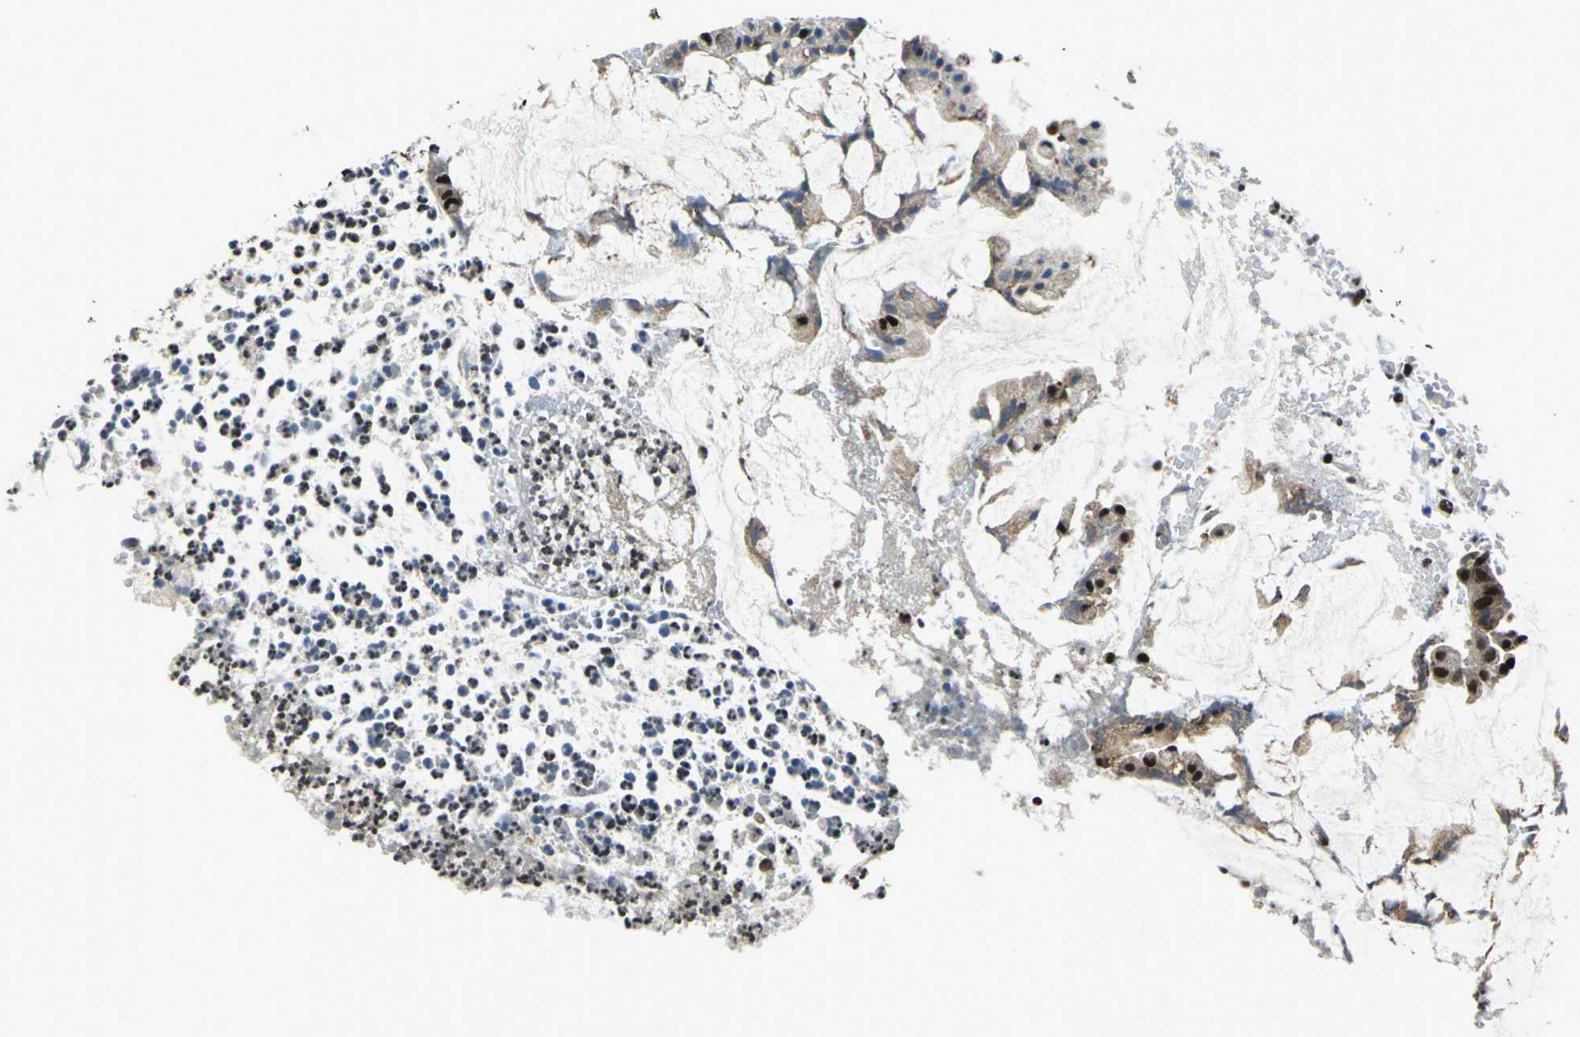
{"staining": {"intensity": "strong", "quantity": "25%-75%", "location": "nuclear"}, "tissue": "colorectal cancer", "cell_type": "Tumor cells", "image_type": "cancer", "snomed": [{"axis": "morphology", "description": "Adenocarcinoma, NOS"}, {"axis": "topography", "description": "Colon"}], "caption": "Protein staining of colorectal cancer (adenocarcinoma) tissue exhibits strong nuclear expression in approximately 25%-75% of tumor cells.", "gene": "BCLAF1", "patient": {"sex": "female", "age": 57}}